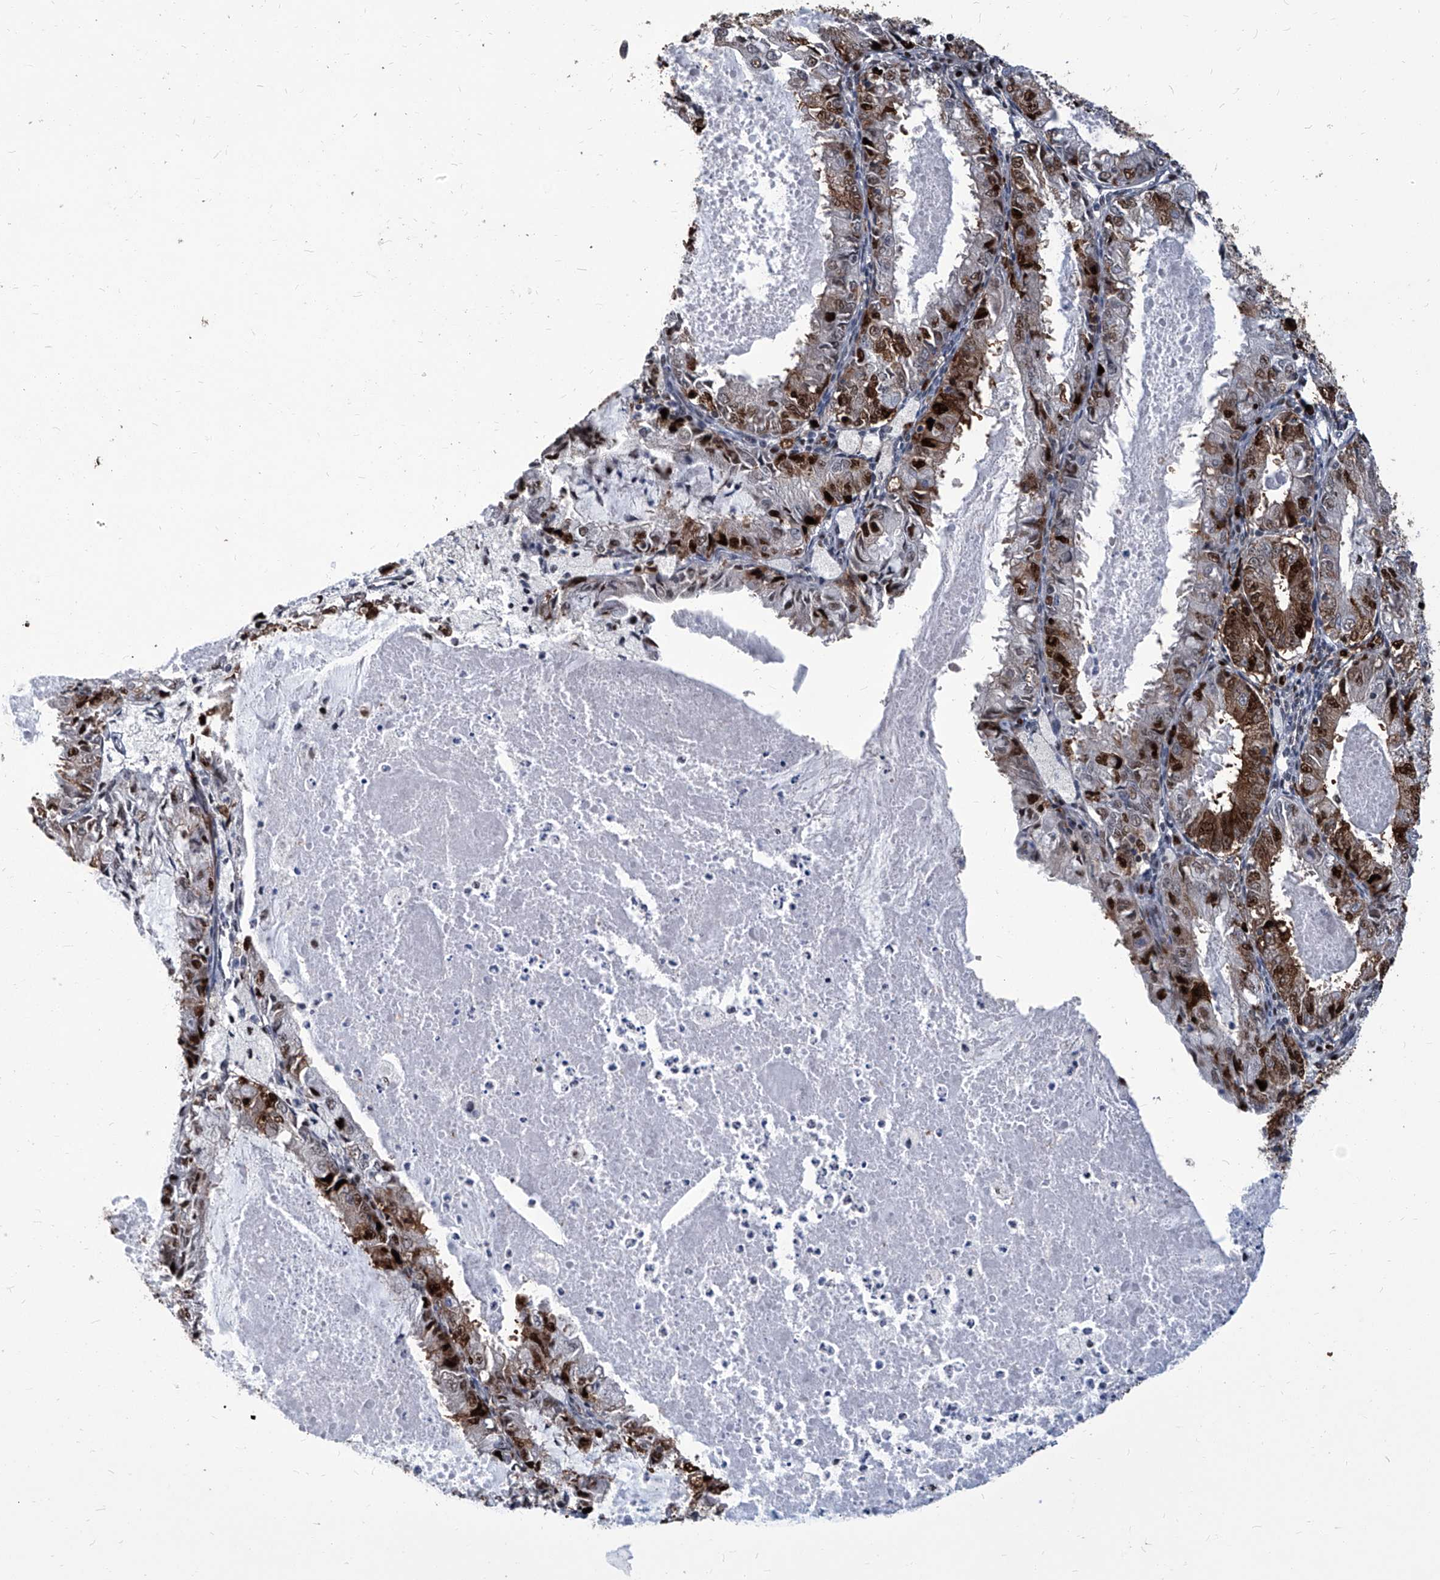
{"staining": {"intensity": "strong", "quantity": "25%-75%", "location": "cytoplasmic/membranous,nuclear"}, "tissue": "endometrial cancer", "cell_type": "Tumor cells", "image_type": "cancer", "snomed": [{"axis": "morphology", "description": "Adenocarcinoma, NOS"}, {"axis": "topography", "description": "Endometrium"}], "caption": "An image of endometrial cancer (adenocarcinoma) stained for a protein displays strong cytoplasmic/membranous and nuclear brown staining in tumor cells.", "gene": "PCNA", "patient": {"sex": "female", "age": 57}}